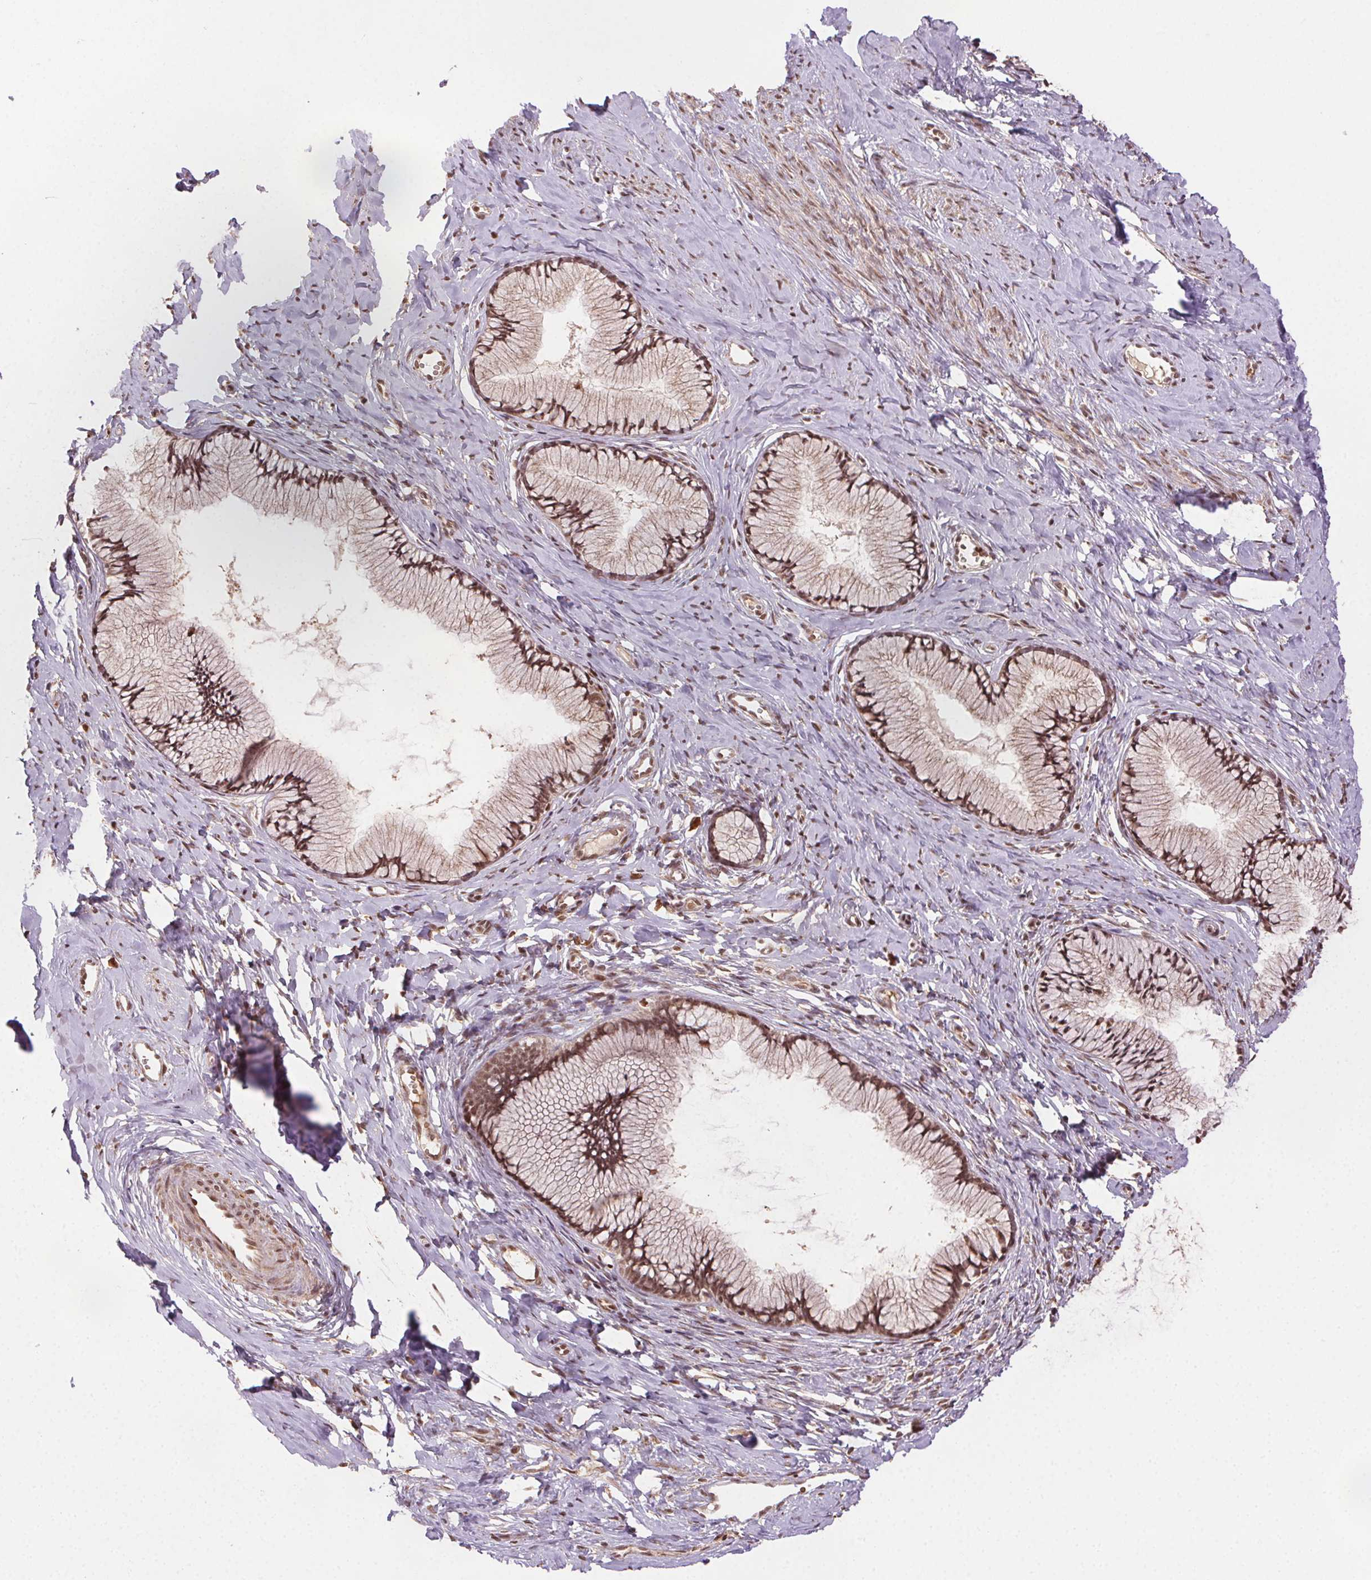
{"staining": {"intensity": "moderate", "quantity": ">75%", "location": "nuclear"}, "tissue": "cervix", "cell_type": "Glandular cells", "image_type": "normal", "snomed": [{"axis": "morphology", "description": "Normal tissue, NOS"}, {"axis": "topography", "description": "Cervix"}], "caption": "Immunohistochemistry staining of unremarkable cervix, which demonstrates medium levels of moderate nuclear staining in approximately >75% of glandular cells indicating moderate nuclear protein positivity. The staining was performed using DAB (brown) for protein detection and nuclei were counterstained in hematoxylin (blue).", "gene": "TREML4", "patient": {"sex": "female", "age": 40}}